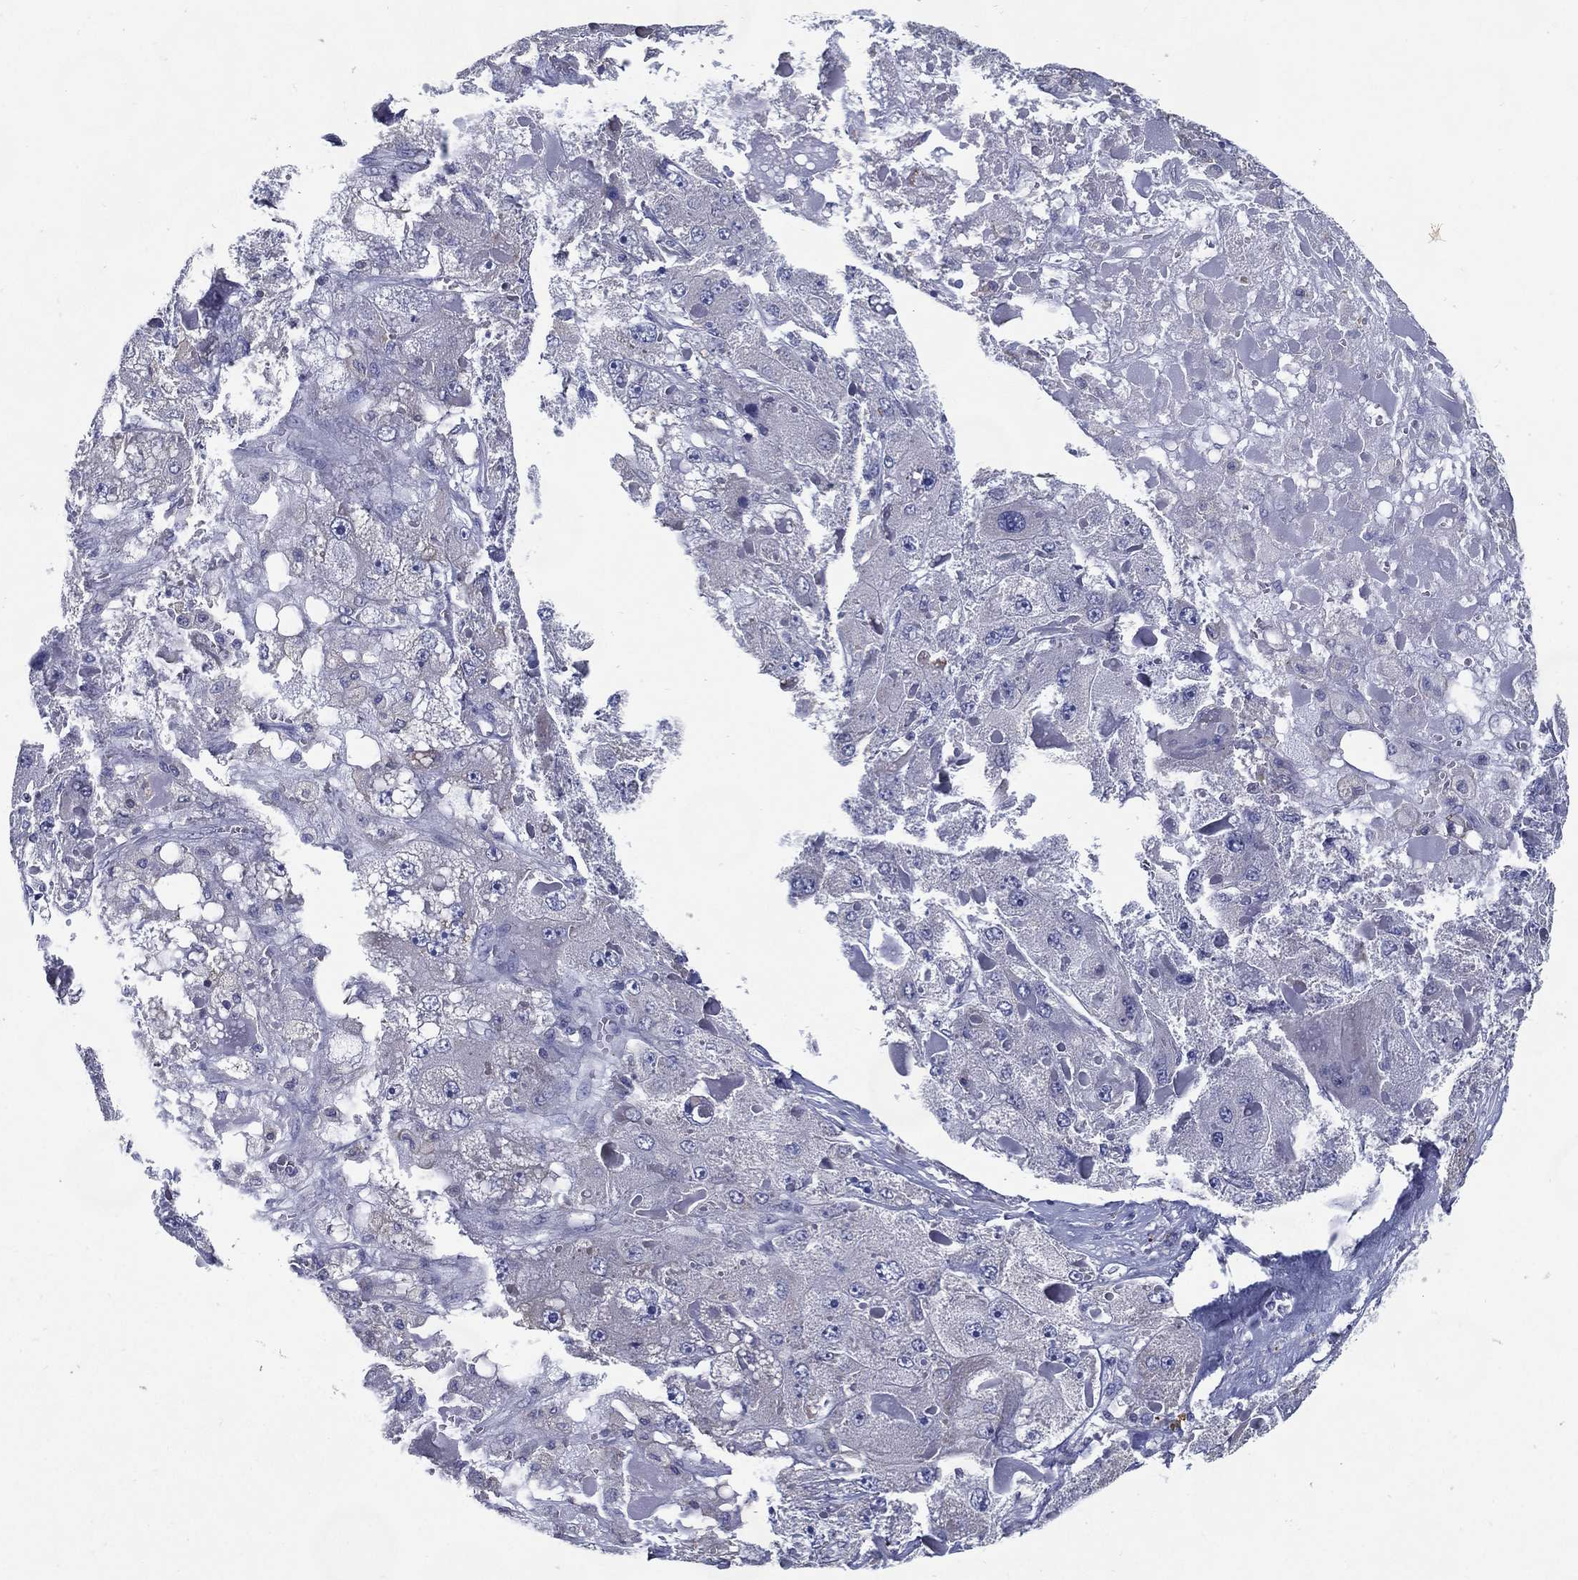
{"staining": {"intensity": "negative", "quantity": "none", "location": "none"}, "tissue": "liver cancer", "cell_type": "Tumor cells", "image_type": "cancer", "snomed": [{"axis": "morphology", "description": "Carcinoma, Hepatocellular, NOS"}, {"axis": "topography", "description": "Liver"}], "caption": "This histopathology image is of liver cancer (hepatocellular carcinoma) stained with immunohistochemistry to label a protein in brown with the nuclei are counter-stained blue. There is no expression in tumor cells.", "gene": "C19orf18", "patient": {"sex": "female", "age": 73}}